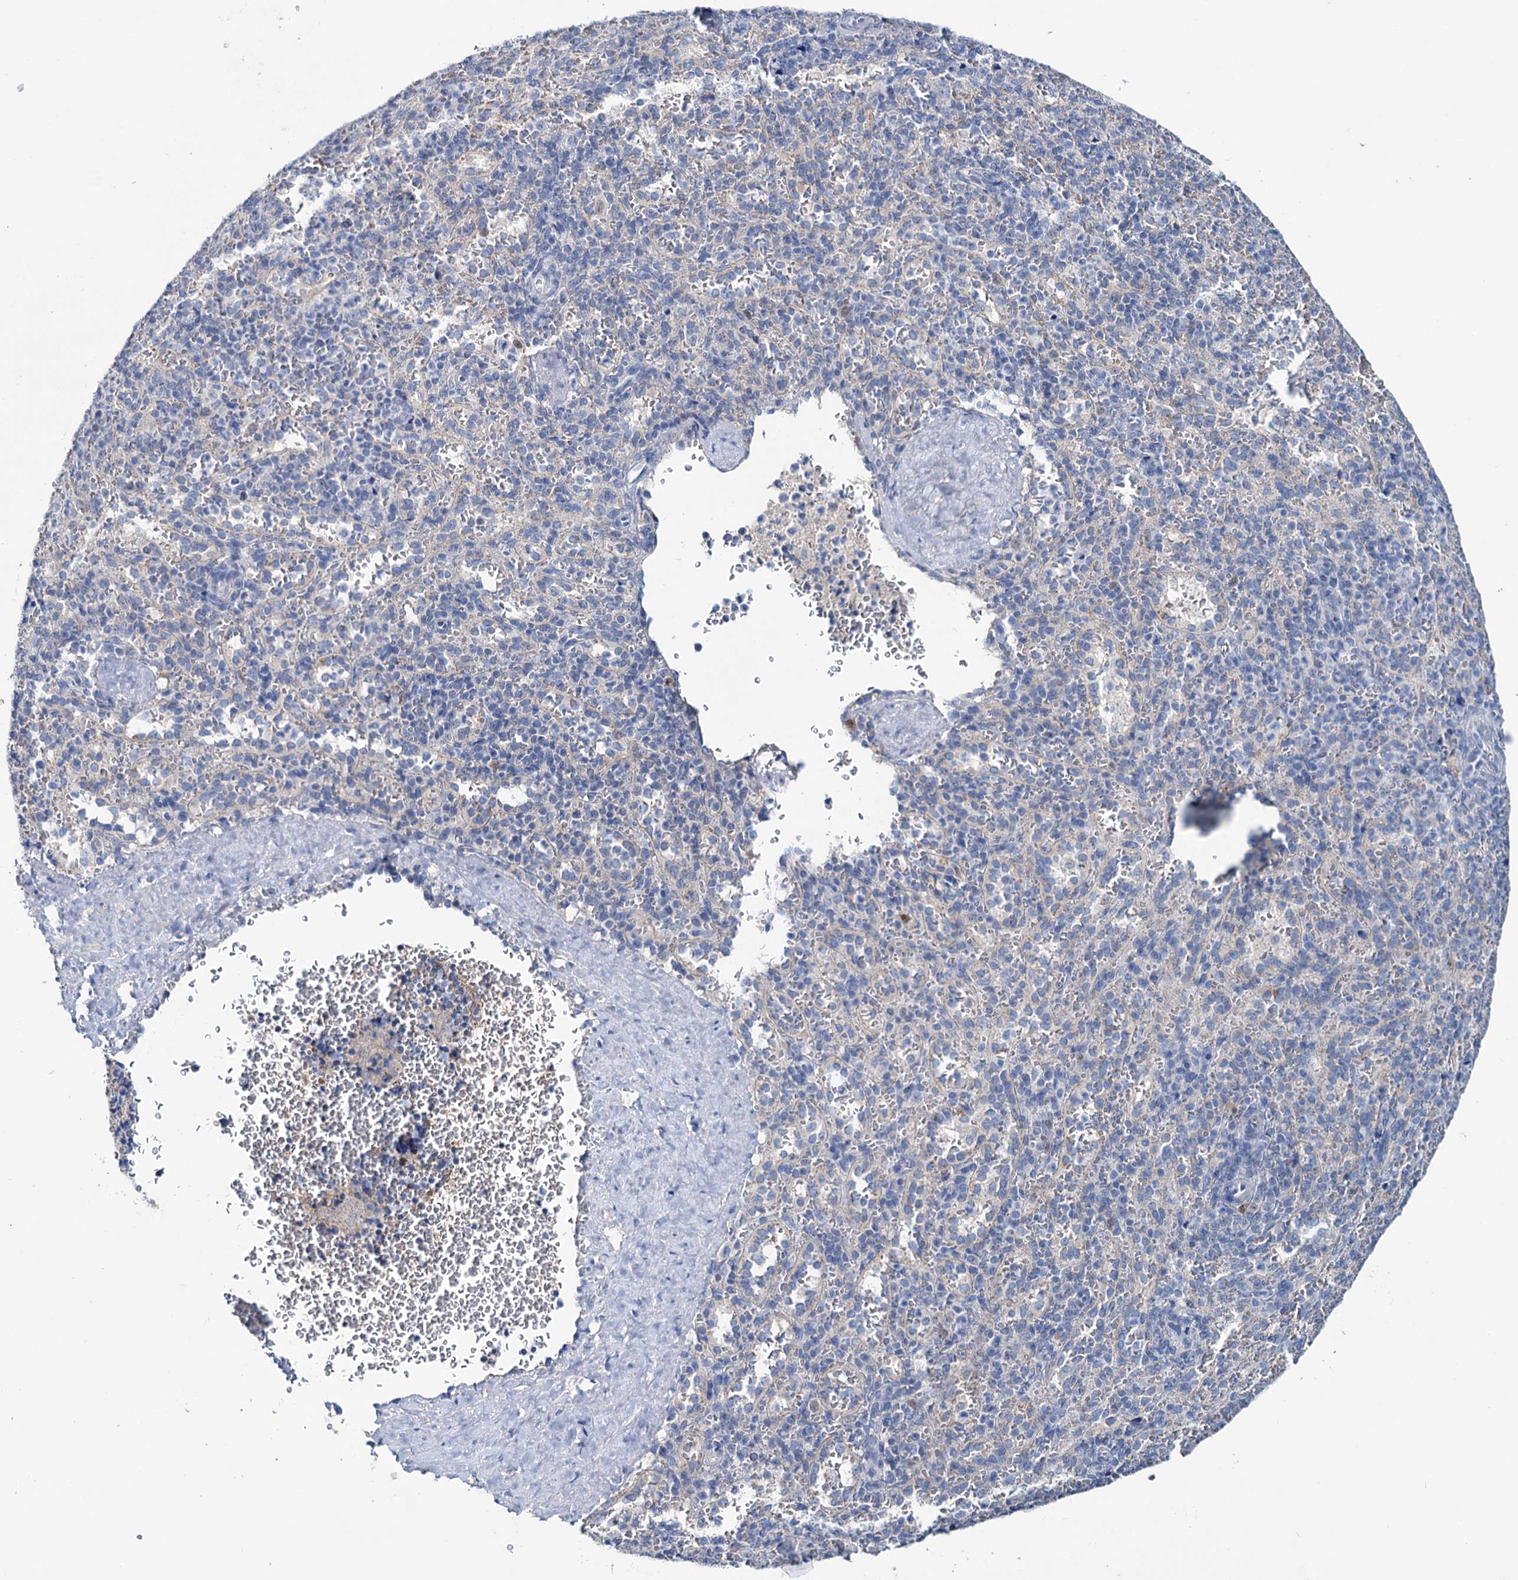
{"staining": {"intensity": "negative", "quantity": "none", "location": "none"}, "tissue": "spleen", "cell_type": "Cells in red pulp", "image_type": "normal", "snomed": [{"axis": "morphology", "description": "Normal tissue, NOS"}, {"axis": "topography", "description": "Spleen"}], "caption": "Spleen stained for a protein using immunohistochemistry displays no staining cells in red pulp.", "gene": "FAM111B", "patient": {"sex": "female", "age": 21}}